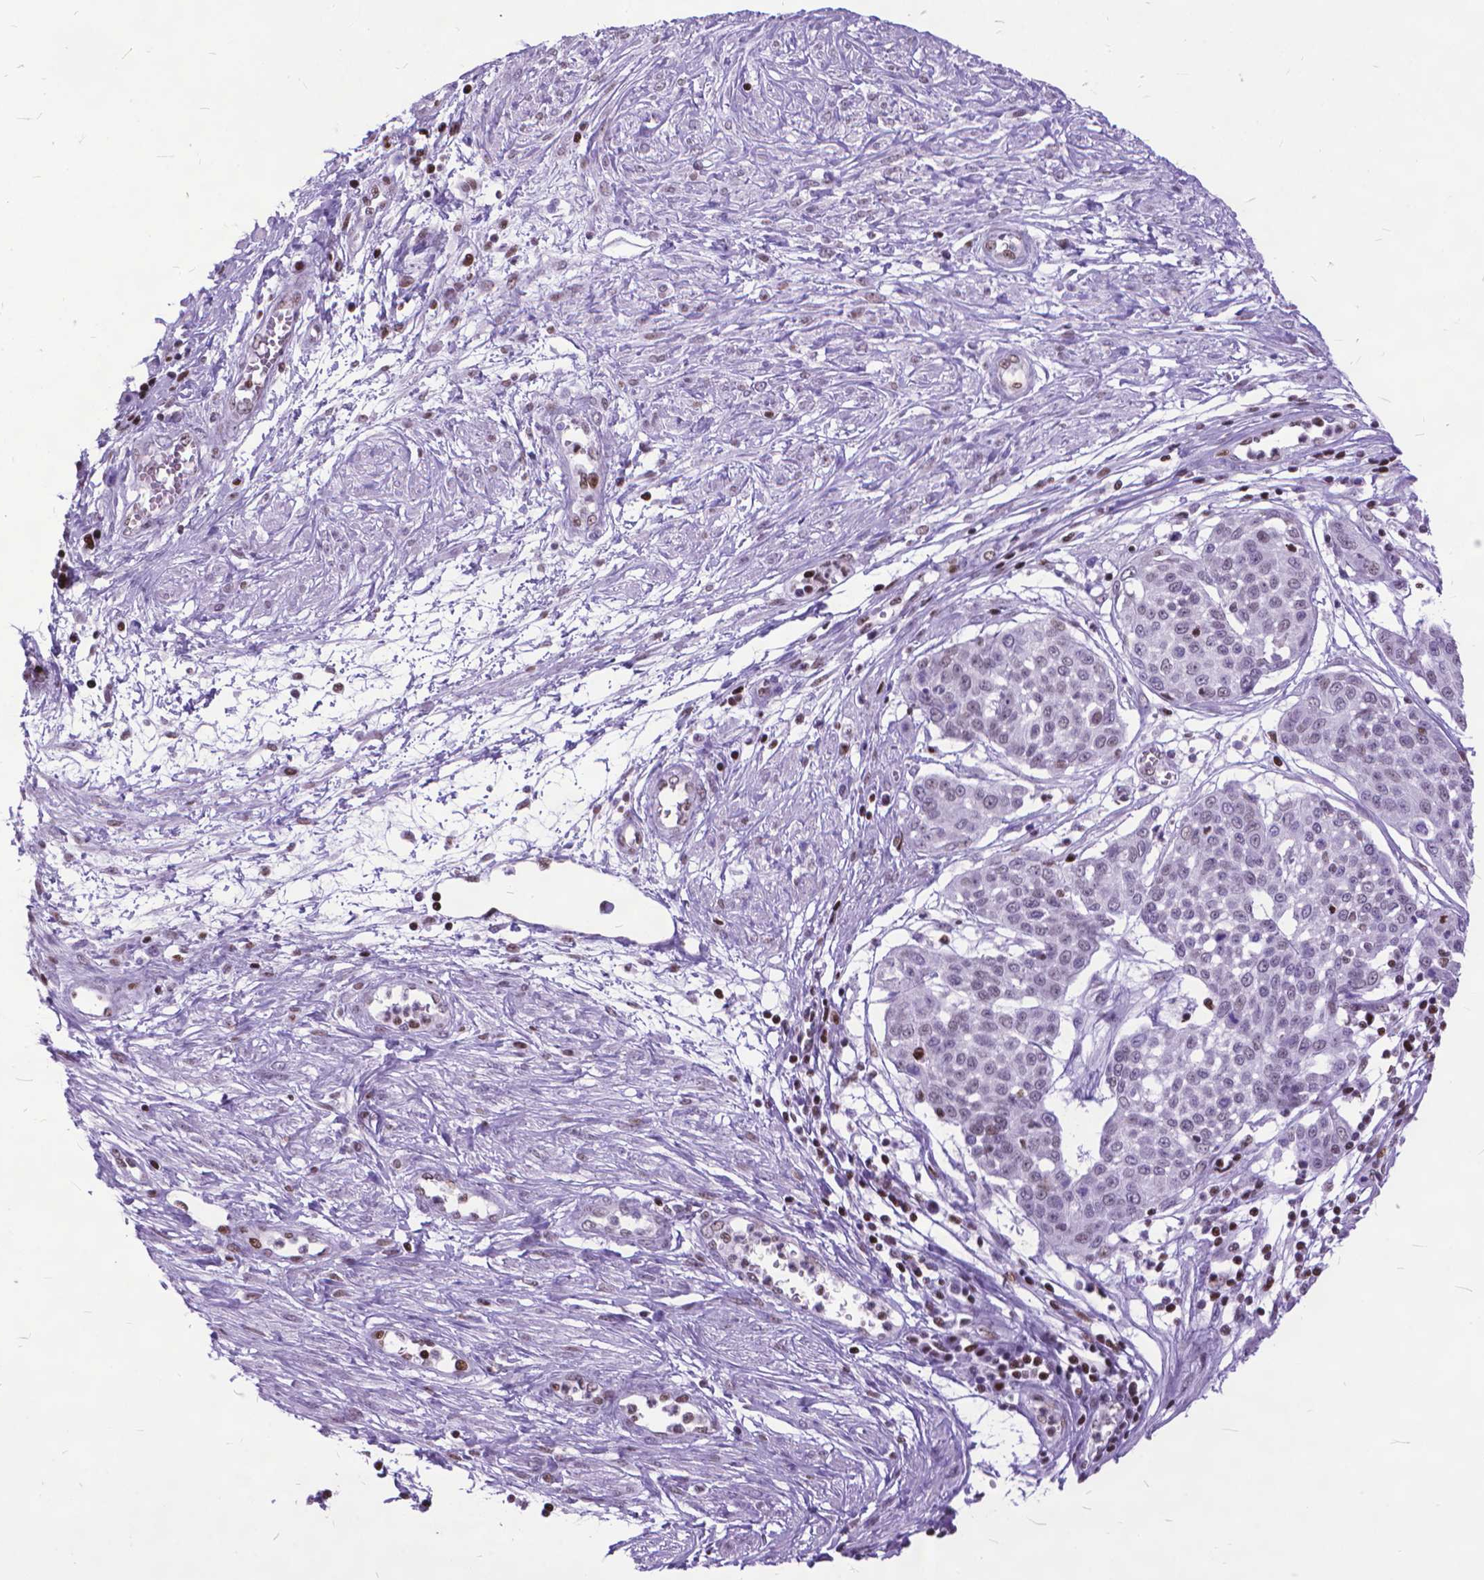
{"staining": {"intensity": "negative", "quantity": "none", "location": "none"}, "tissue": "cervical cancer", "cell_type": "Tumor cells", "image_type": "cancer", "snomed": [{"axis": "morphology", "description": "Squamous cell carcinoma, NOS"}, {"axis": "topography", "description": "Cervix"}], "caption": "Photomicrograph shows no significant protein positivity in tumor cells of squamous cell carcinoma (cervical).", "gene": "POLE4", "patient": {"sex": "female", "age": 34}}